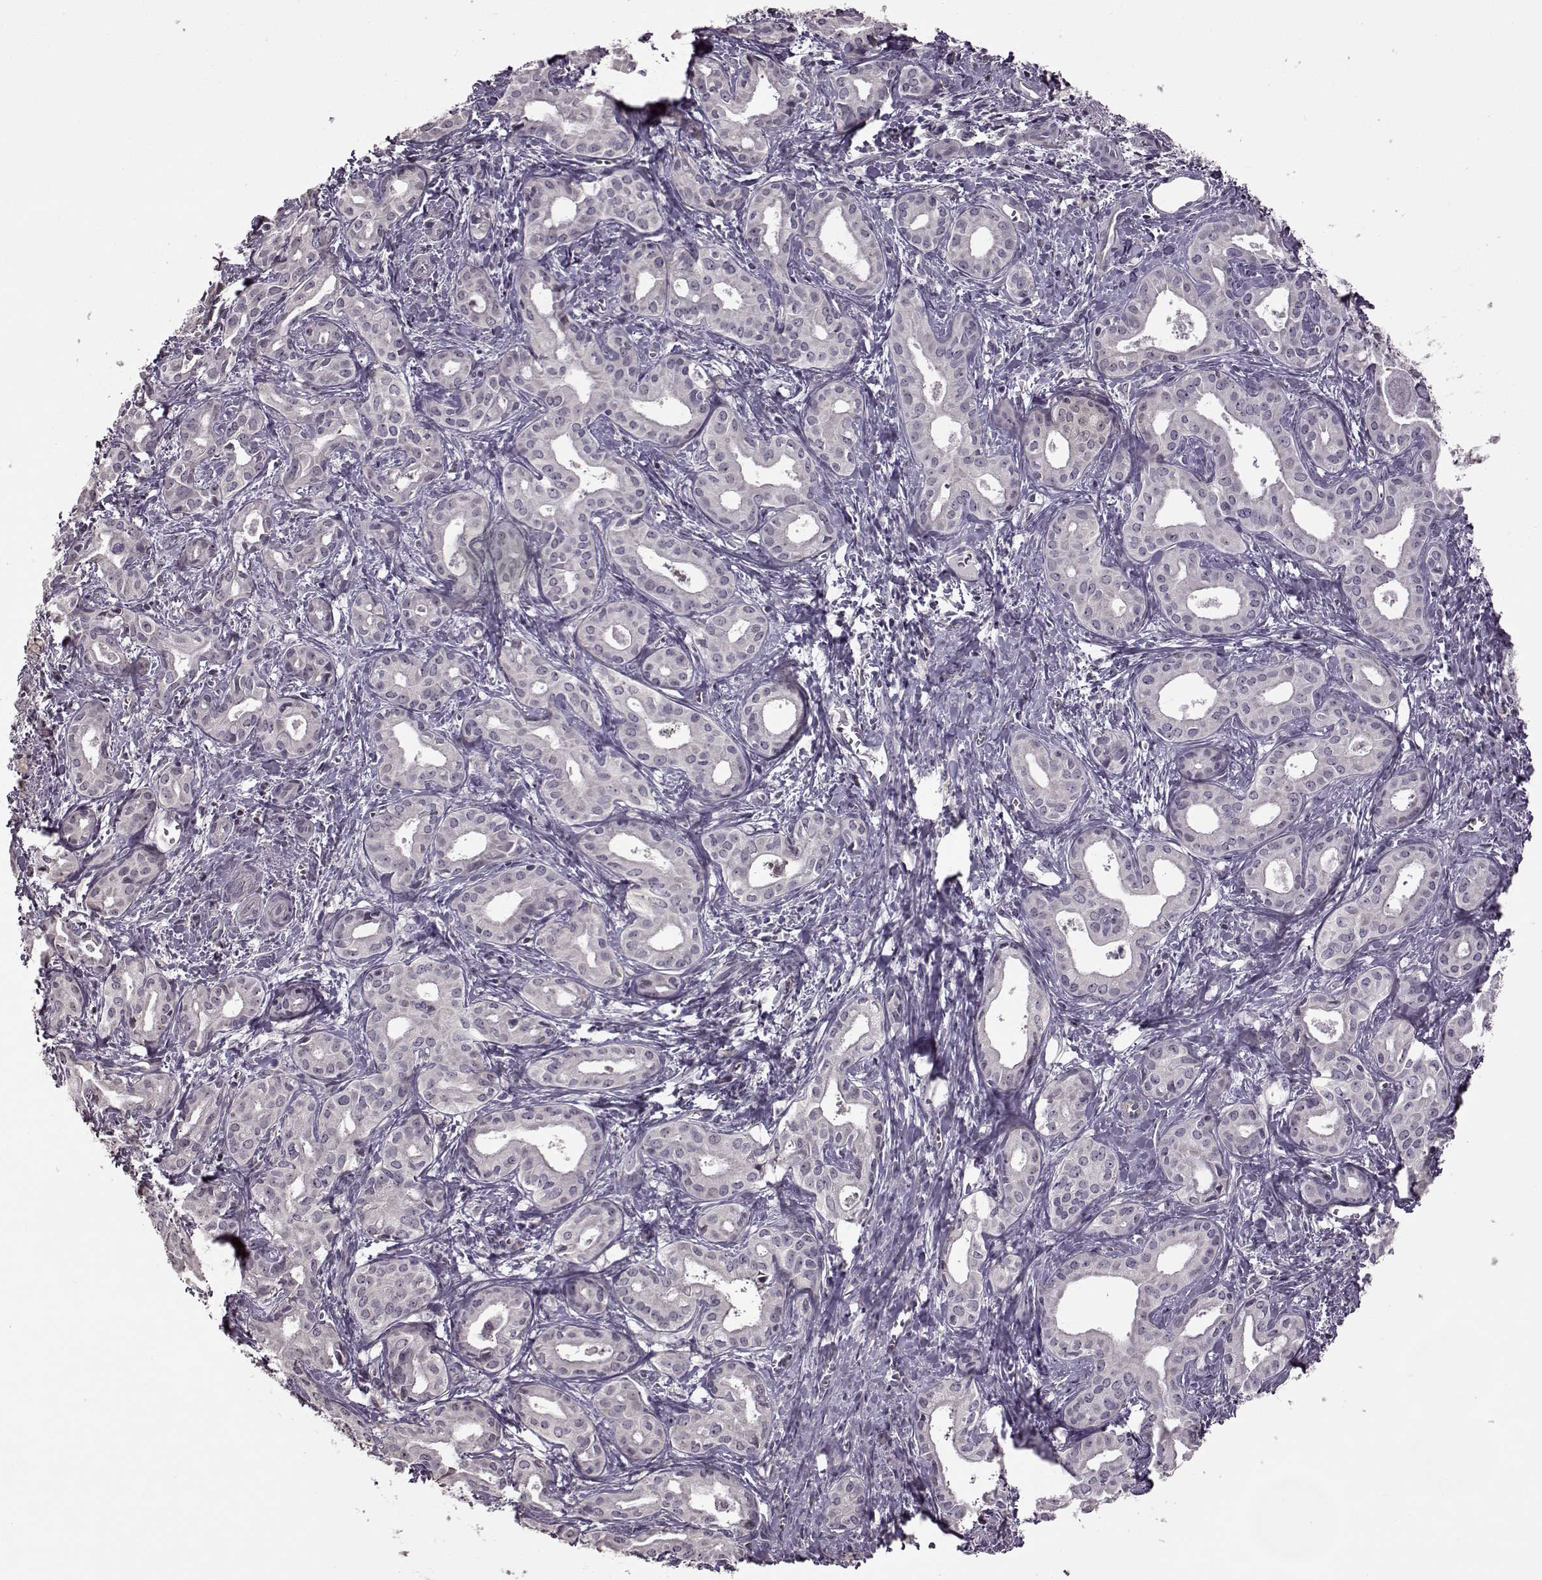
{"staining": {"intensity": "negative", "quantity": "none", "location": "none"}, "tissue": "liver cancer", "cell_type": "Tumor cells", "image_type": "cancer", "snomed": [{"axis": "morphology", "description": "Cholangiocarcinoma"}, {"axis": "topography", "description": "Liver"}], "caption": "DAB immunohistochemical staining of human liver cholangiocarcinoma shows no significant positivity in tumor cells.", "gene": "FSHB", "patient": {"sex": "female", "age": 65}}